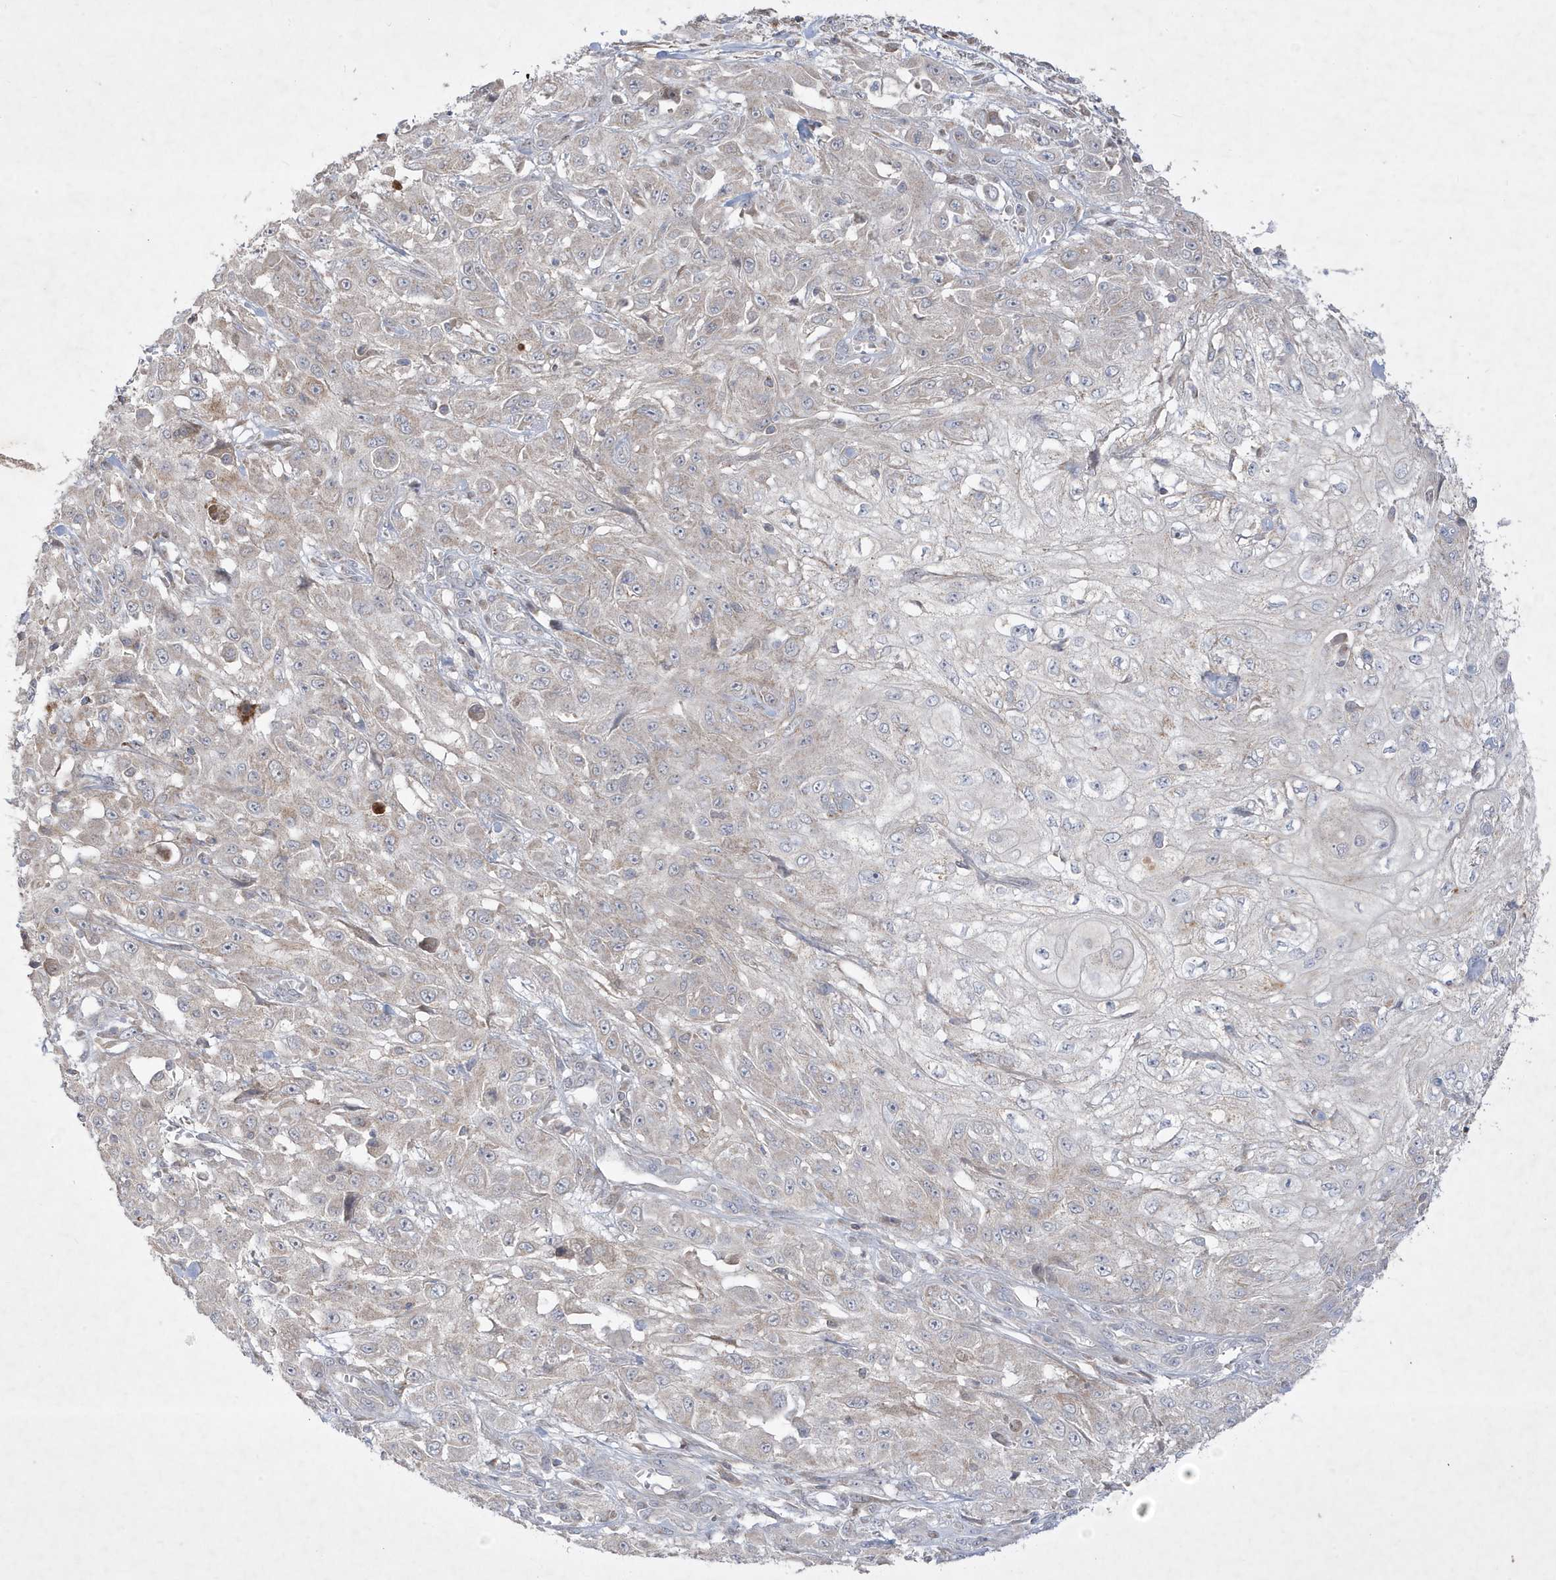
{"staining": {"intensity": "negative", "quantity": "none", "location": "none"}, "tissue": "skin cancer", "cell_type": "Tumor cells", "image_type": "cancer", "snomed": [{"axis": "morphology", "description": "Squamous cell carcinoma, NOS"}, {"axis": "morphology", "description": "Squamous cell carcinoma, metastatic, NOS"}, {"axis": "topography", "description": "Skin"}, {"axis": "topography", "description": "Lymph node"}], "caption": "There is no significant staining in tumor cells of squamous cell carcinoma (skin).", "gene": "ADAMTSL3", "patient": {"sex": "male", "age": 75}}